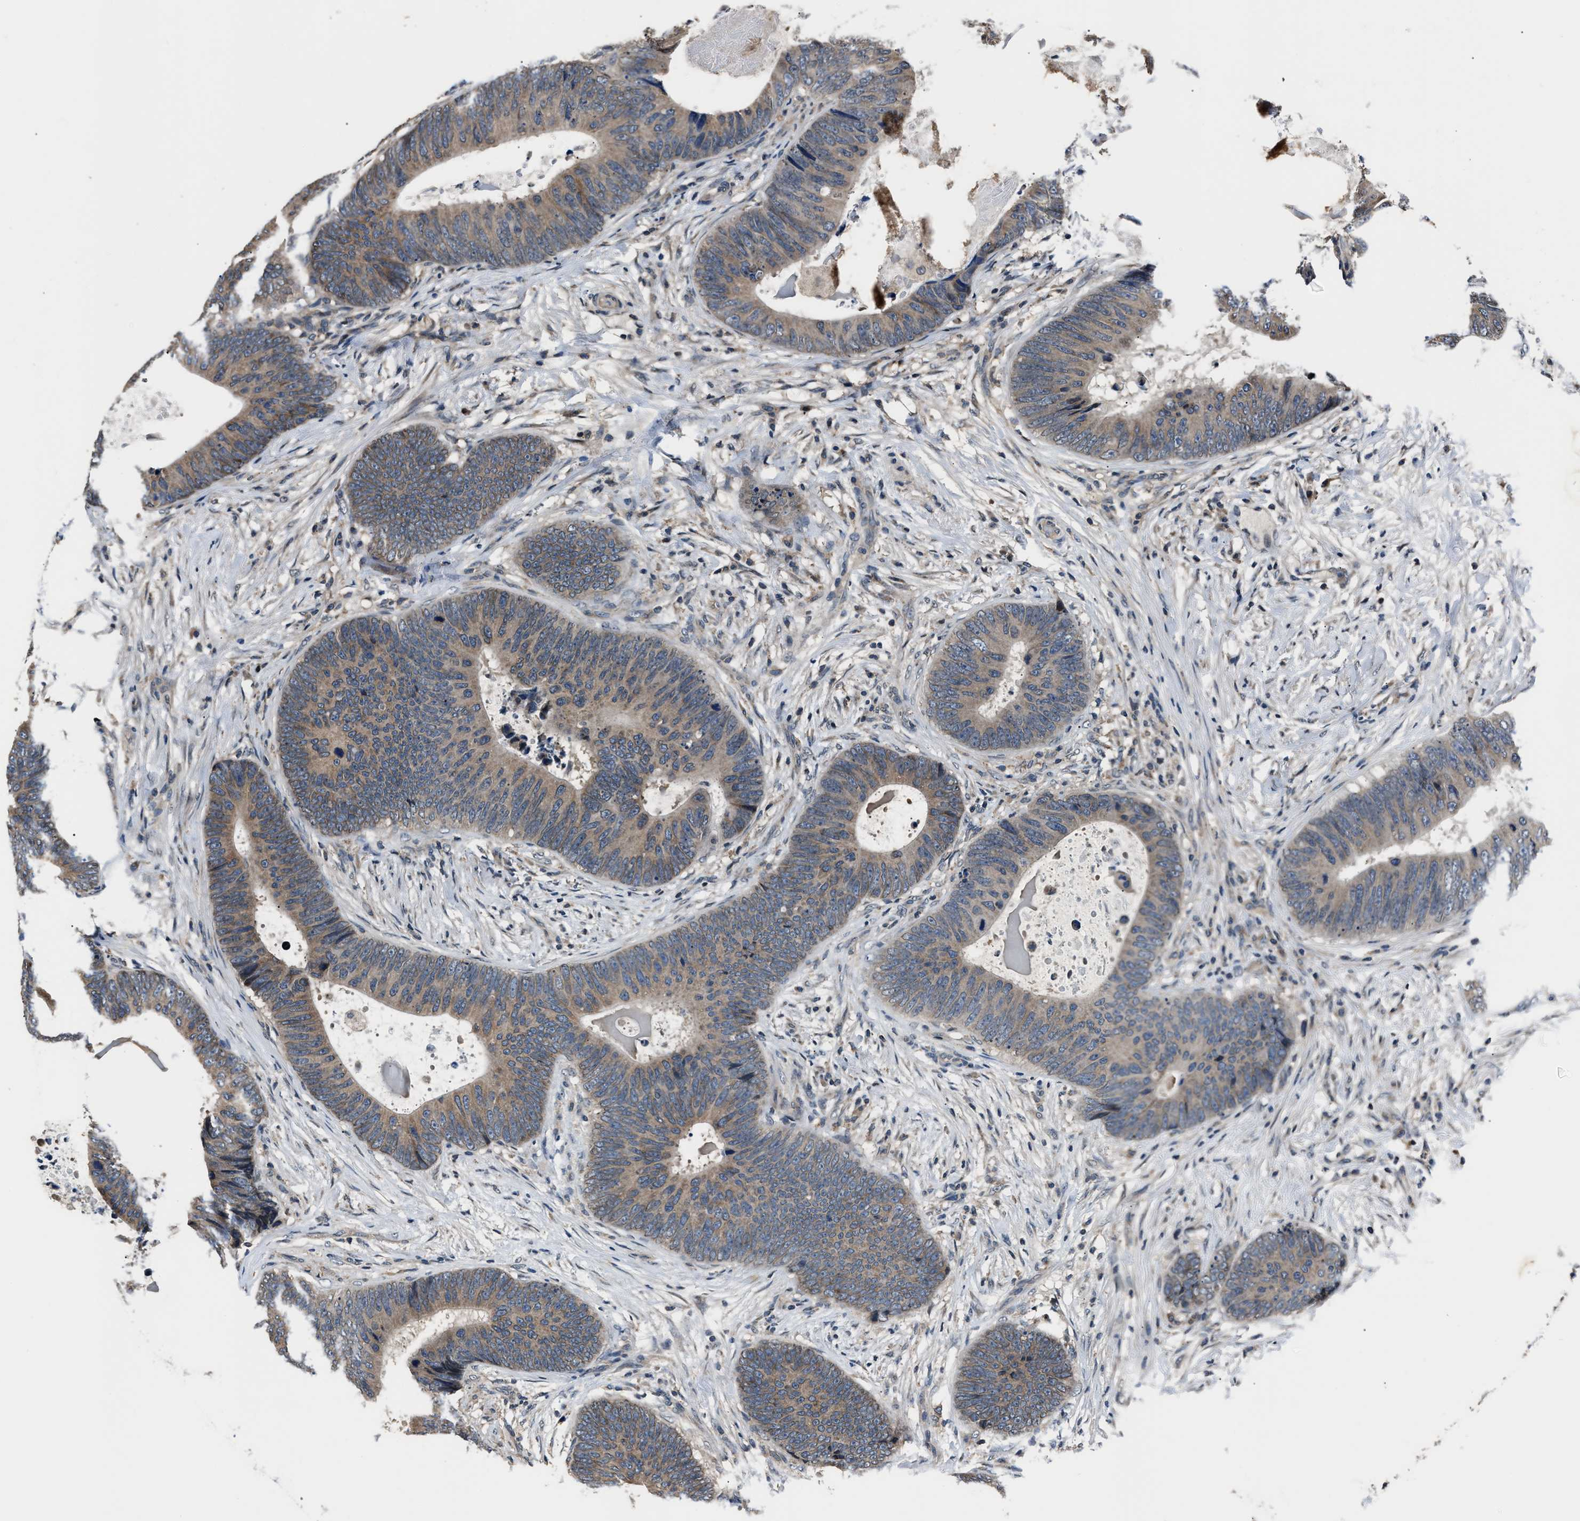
{"staining": {"intensity": "weak", "quantity": ">75%", "location": "cytoplasmic/membranous"}, "tissue": "colorectal cancer", "cell_type": "Tumor cells", "image_type": "cancer", "snomed": [{"axis": "morphology", "description": "Adenocarcinoma, NOS"}, {"axis": "topography", "description": "Colon"}], "caption": "Colorectal cancer stained with a protein marker shows weak staining in tumor cells.", "gene": "TNRC18", "patient": {"sex": "male", "age": 56}}